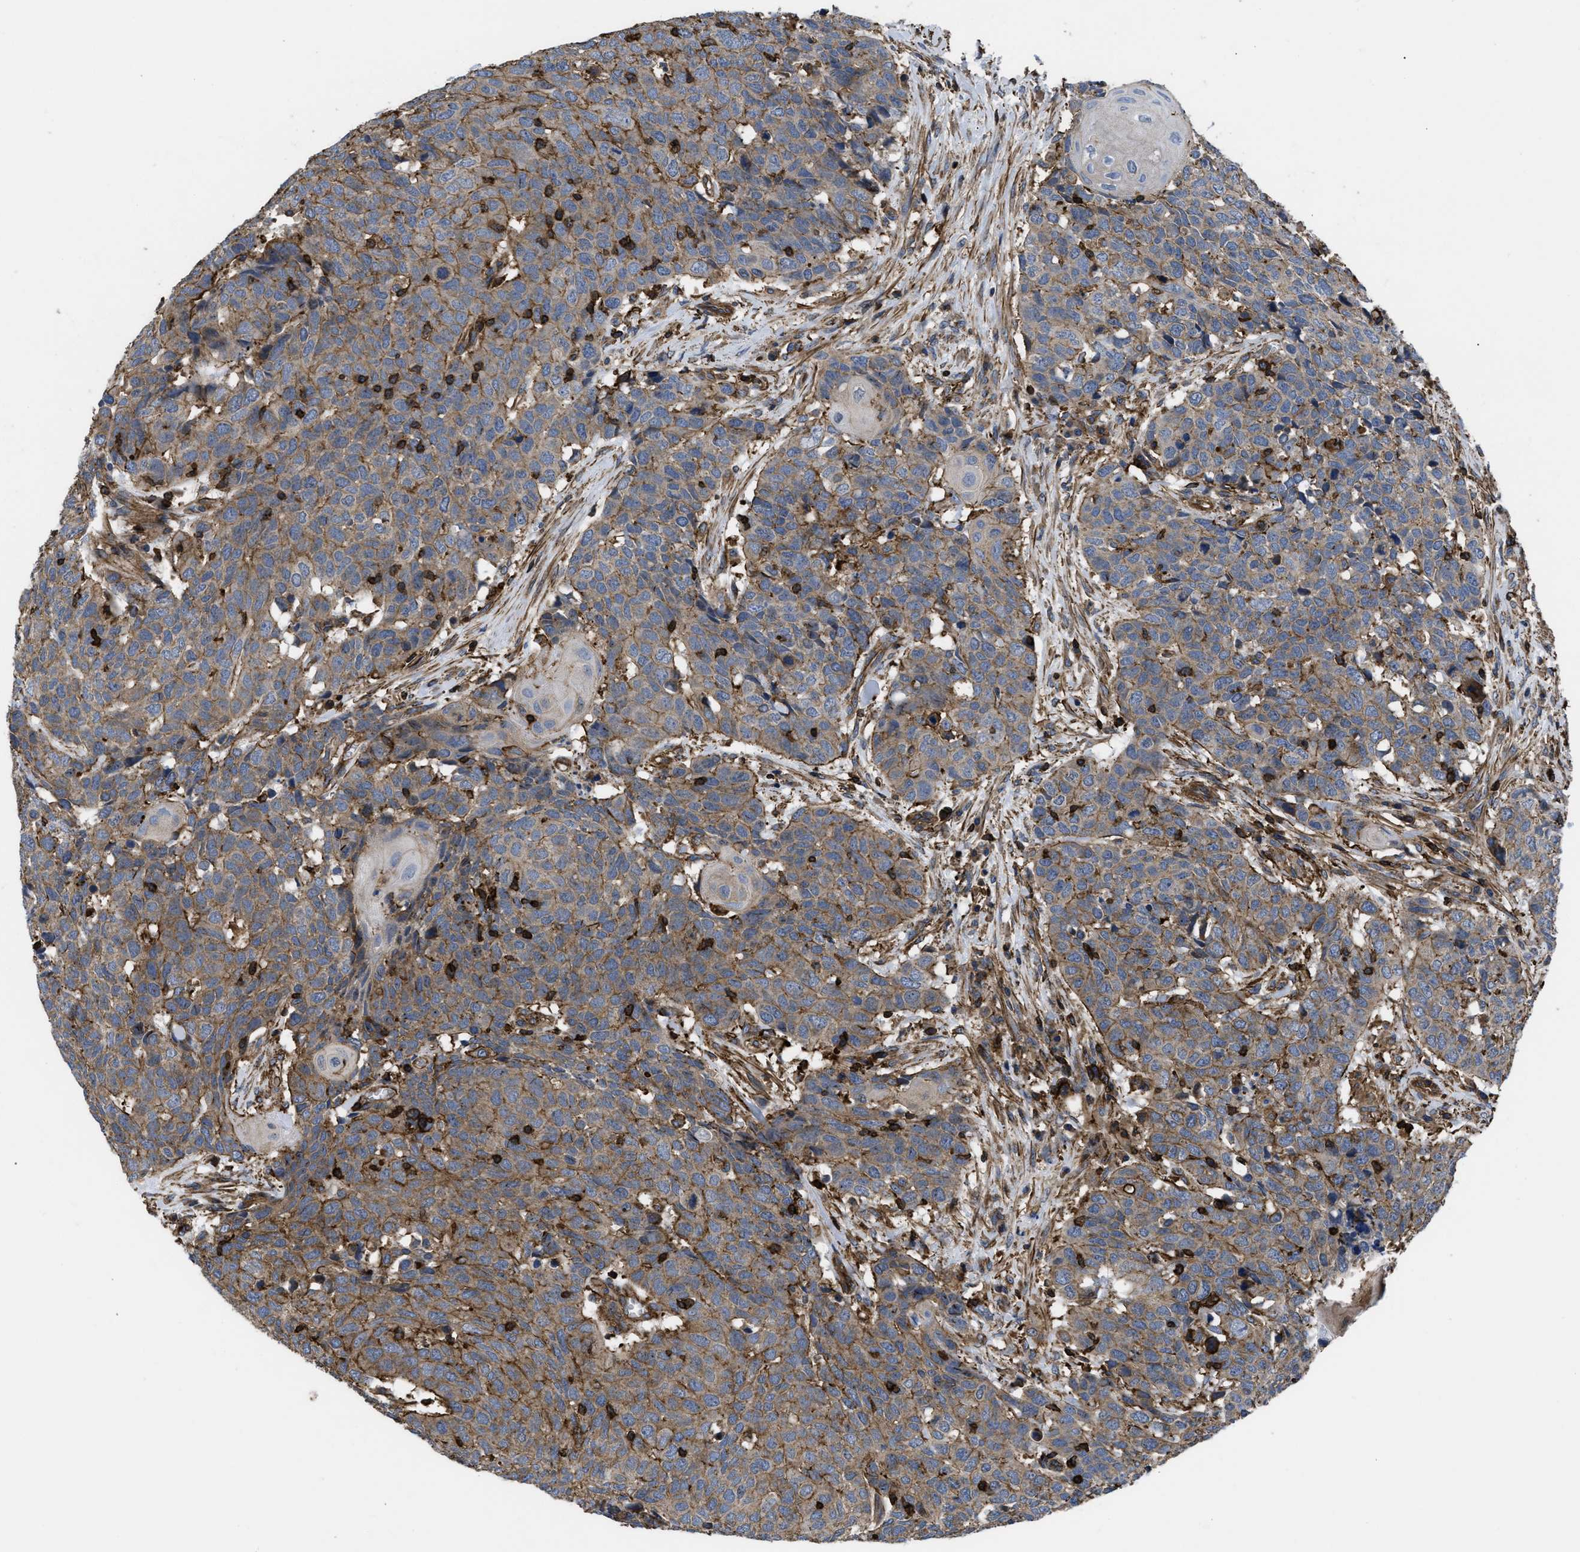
{"staining": {"intensity": "moderate", "quantity": ">75%", "location": "cytoplasmic/membranous"}, "tissue": "head and neck cancer", "cell_type": "Tumor cells", "image_type": "cancer", "snomed": [{"axis": "morphology", "description": "Squamous cell carcinoma, NOS"}, {"axis": "topography", "description": "Head-Neck"}], "caption": "Head and neck cancer (squamous cell carcinoma) stained with a protein marker demonstrates moderate staining in tumor cells.", "gene": "SCUBE2", "patient": {"sex": "male", "age": 66}}